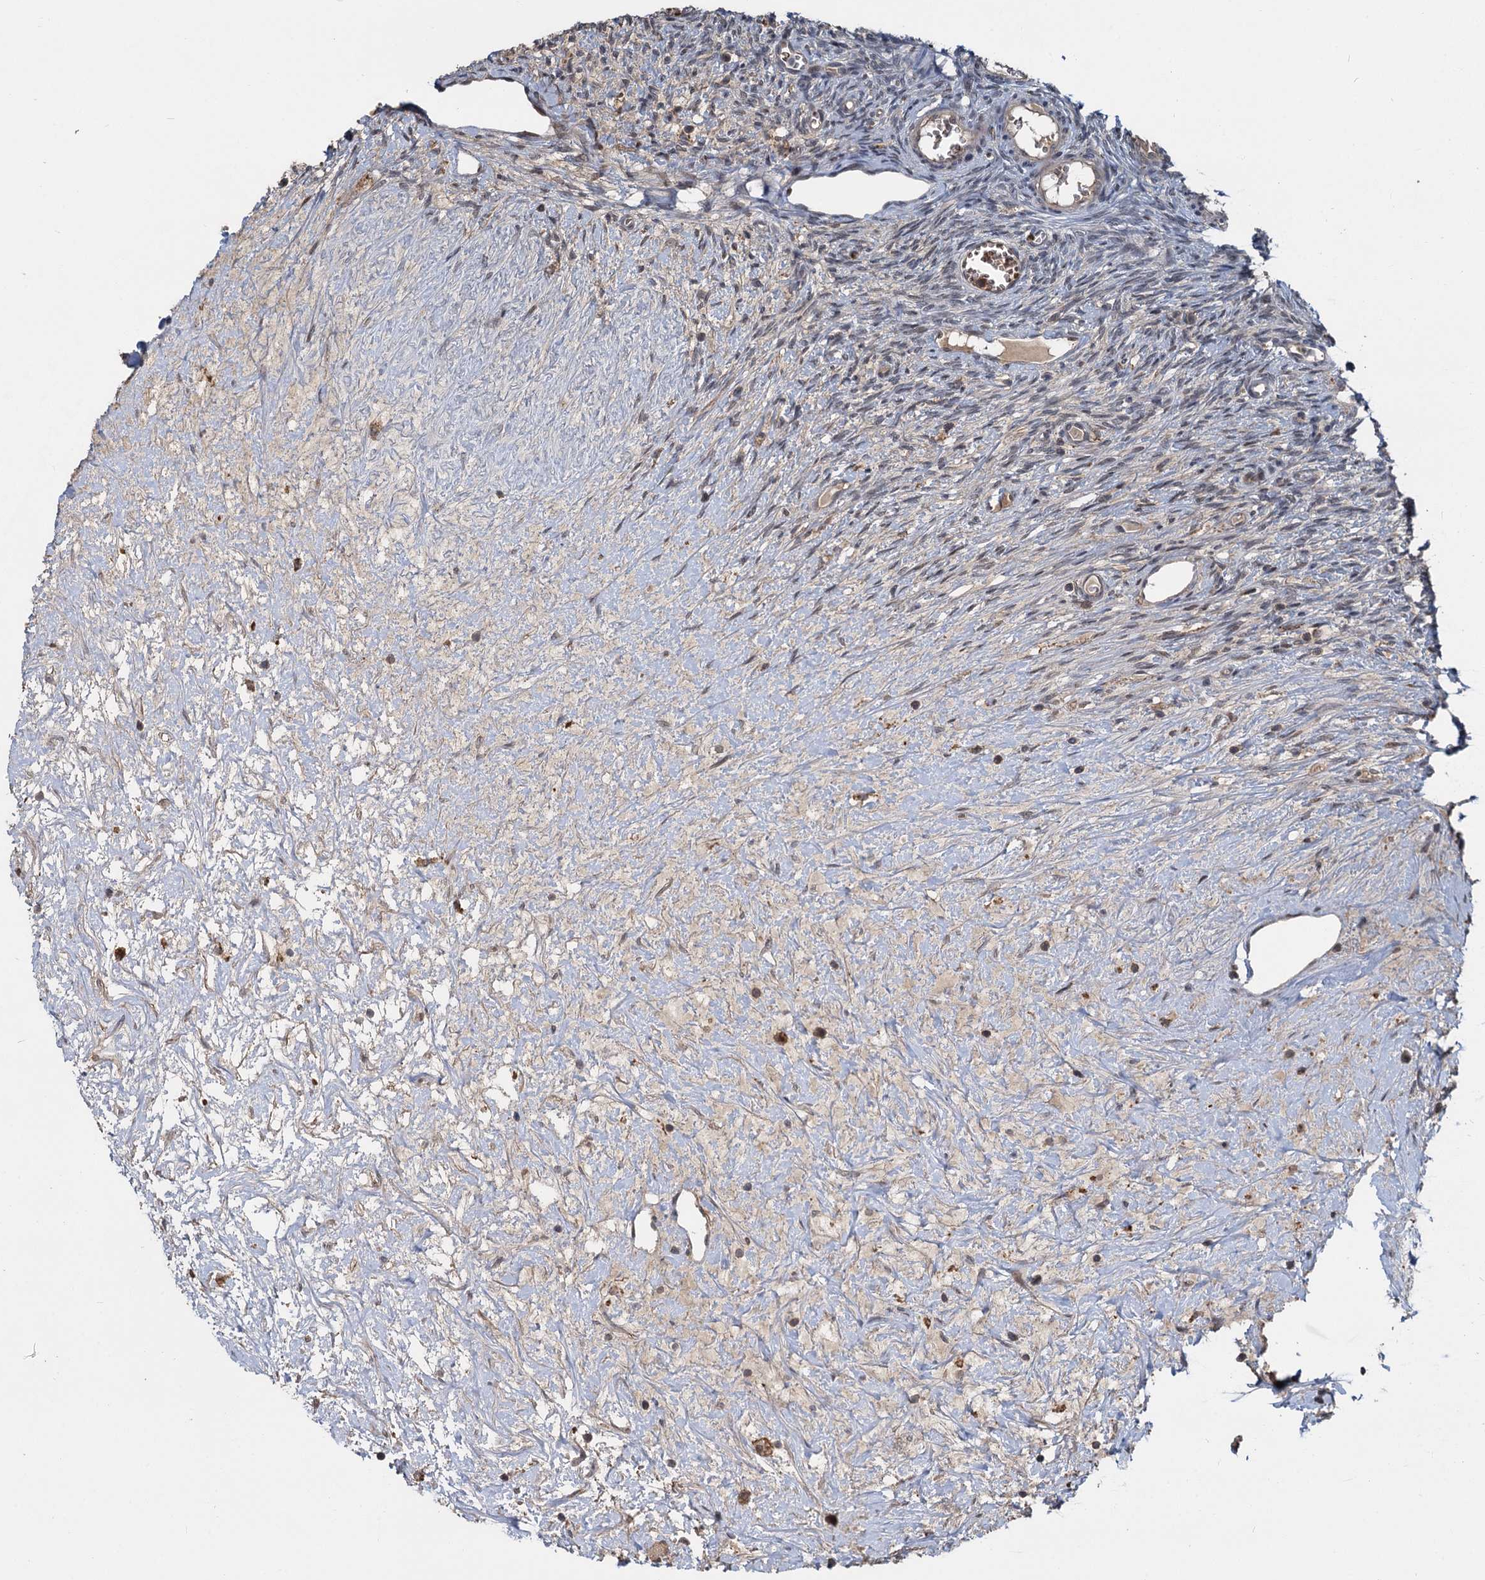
{"staining": {"intensity": "moderate", "quantity": "<25%", "location": "nuclear"}, "tissue": "ovary", "cell_type": "Ovarian stroma cells", "image_type": "normal", "snomed": [{"axis": "morphology", "description": "Normal tissue, NOS"}, {"axis": "topography", "description": "Ovary"}], "caption": "Protein positivity by immunohistochemistry shows moderate nuclear expression in about <25% of ovarian stroma cells in unremarkable ovary.", "gene": "FANCI", "patient": {"sex": "female", "age": 44}}